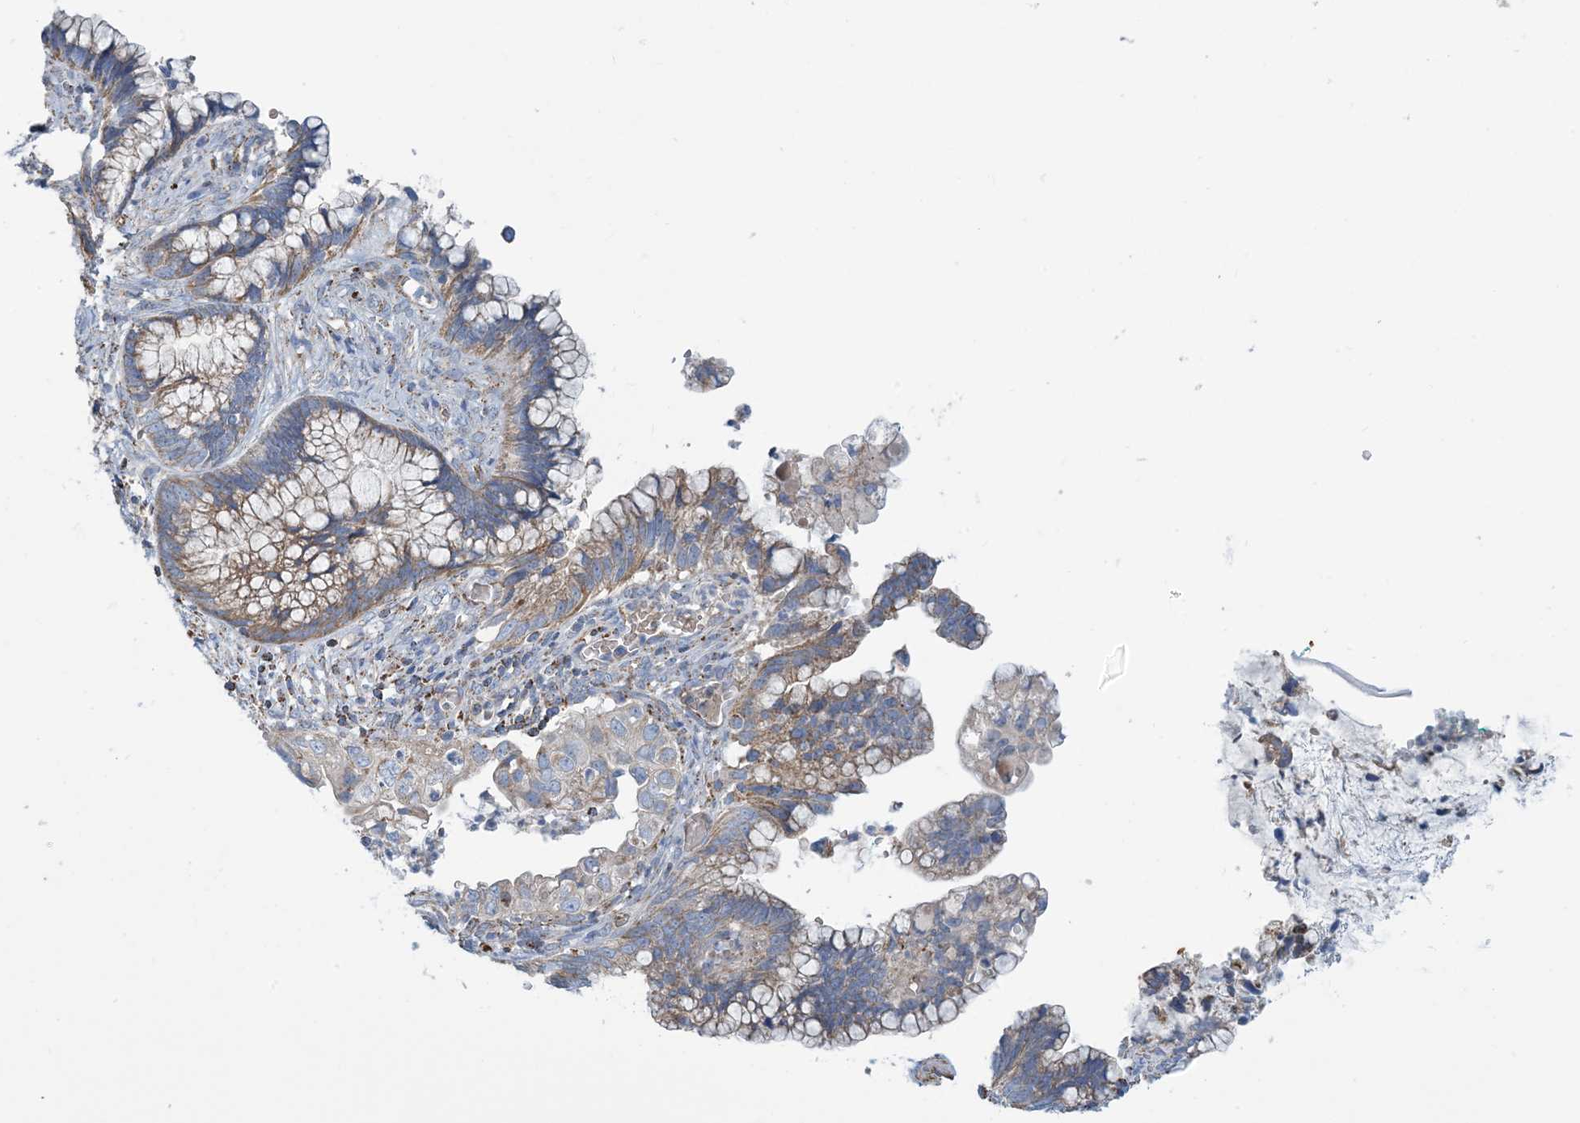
{"staining": {"intensity": "moderate", "quantity": ">75%", "location": "cytoplasmic/membranous"}, "tissue": "cervical cancer", "cell_type": "Tumor cells", "image_type": "cancer", "snomed": [{"axis": "morphology", "description": "Adenocarcinoma, NOS"}, {"axis": "topography", "description": "Cervix"}], "caption": "Human cervical cancer (adenocarcinoma) stained with a brown dye shows moderate cytoplasmic/membranous positive staining in approximately >75% of tumor cells.", "gene": "PHOSPHO2", "patient": {"sex": "female", "age": 44}}